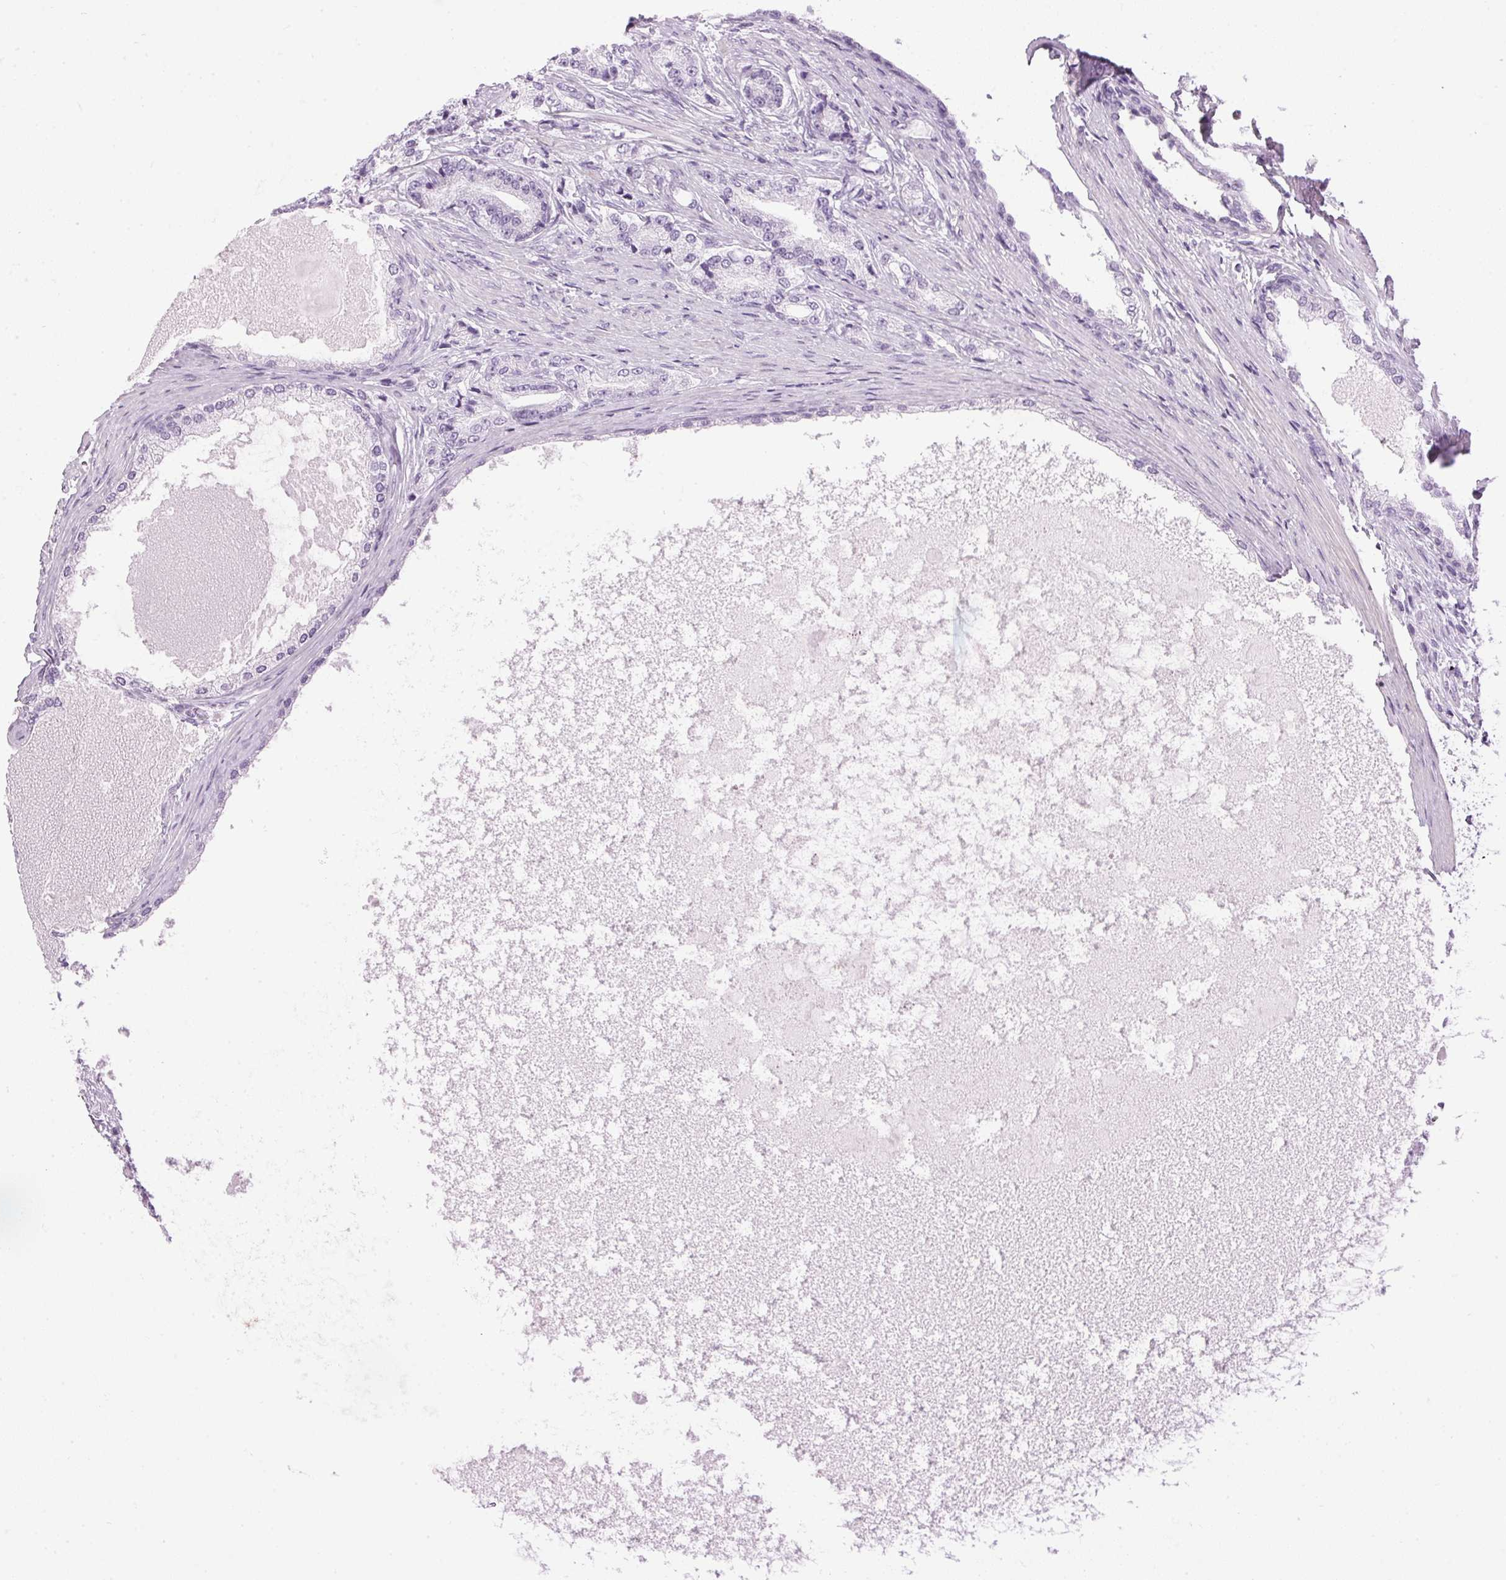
{"staining": {"intensity": "negative", "quantity": "none", "location": "none"}, "tissue": "prostate cancer", "cell_type": "Tumor cells", "image_type": "cancer", "snomed": [{"axis": "morphology", "description": "Adenocarcinoma, High grade"}, {"axis": "topography", "description": "Prostate and seminal vesicle, NOS"}], "caption": "Immunohistochemical staining of human high-grade adenocarcinoma (prostate) exhibits no significant expression in tumor cells.", "gene": "SP7", "patient": {"sex": "male", "age": 61}}